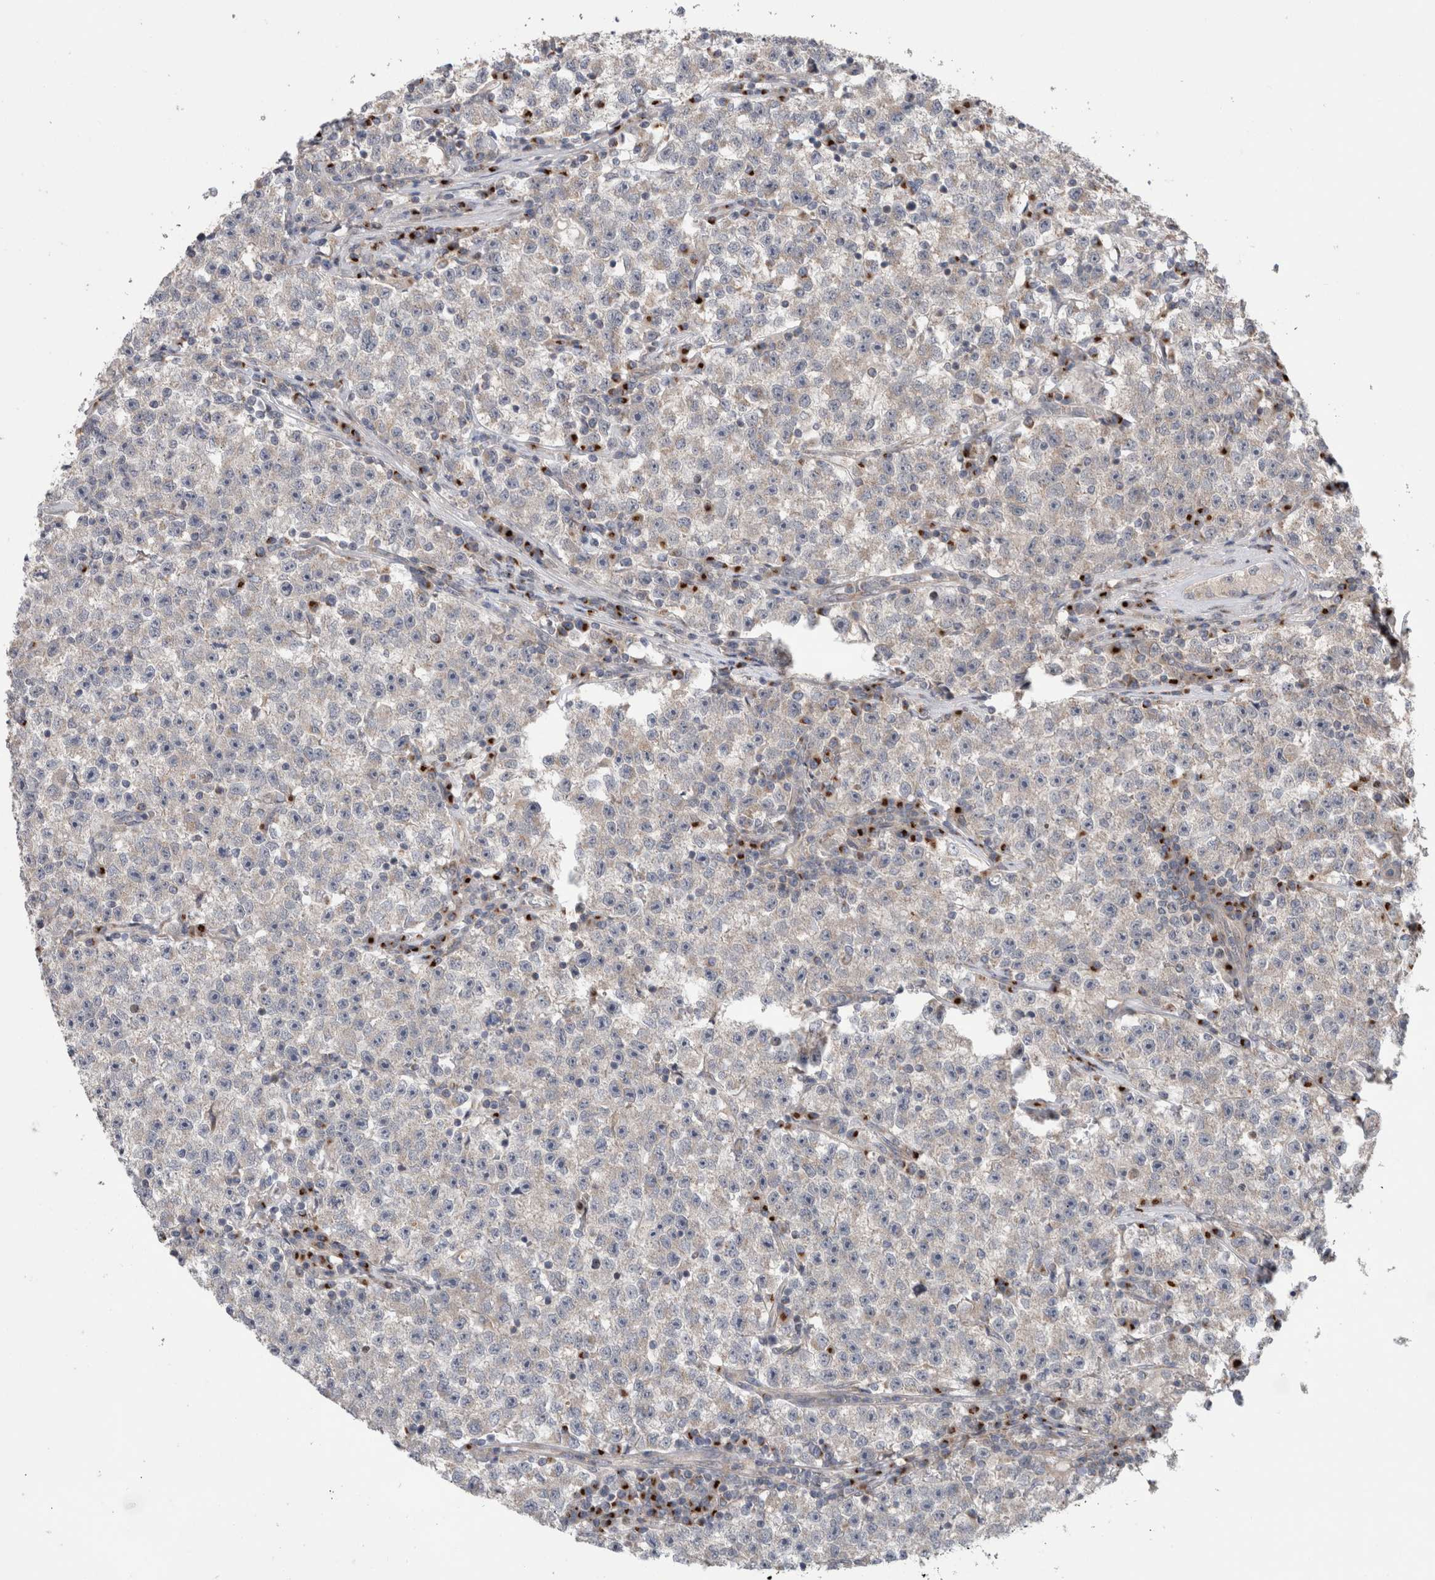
{"staining": {"intensity": "weak", "quantity": "<25%", "location": "cytoplasmic/membranous"}, "tissue": "testis cancer", "cell_type": "Tumor cells", "image_type": "cancer", "snomed": [{"axis": "morphology", "description": "Seminoma, NOS"}, {"axis": "topography", "description": "Testis"}], "caption": "An immunohistochemistry photomicrograph of testis cancer is shown. There is no staining in tumor cells of testis cancer. (IHC, brightfield microscopy, high magnification).", "gene": "TRIM5", "patient": {"sex": "male", "age": 22}}